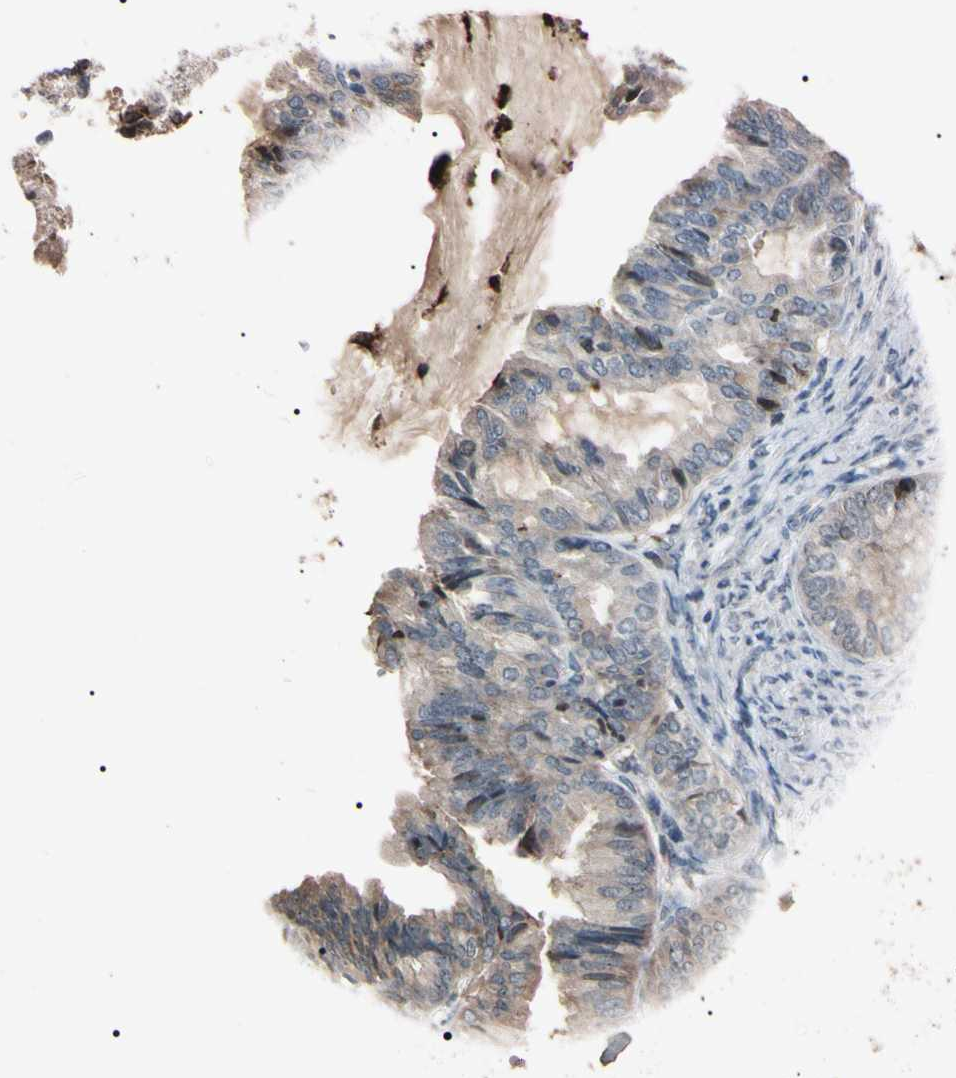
{"staining": {"intensity": "weak", "quantity": ">75%", "location": "cytoplasmic/membranous"}, "tissue": "endometrial cancer", "cell_type": "Tumor cells", "image_type": "cancer", "snomed": [{"axis": "morphology", "description": "Adenocarcinoma, NOS"}, {"axis": "topography", "description": "Endometrium"}], "caption": "Immunohistochemical staining of human endometrial adenocarcinoma reveals low levels of weak cytoplasmic/membranous expression in approximately >75% of tumor cells.", "gene": "TRAF5", "patient": {"sex": "female", "age": 86}}